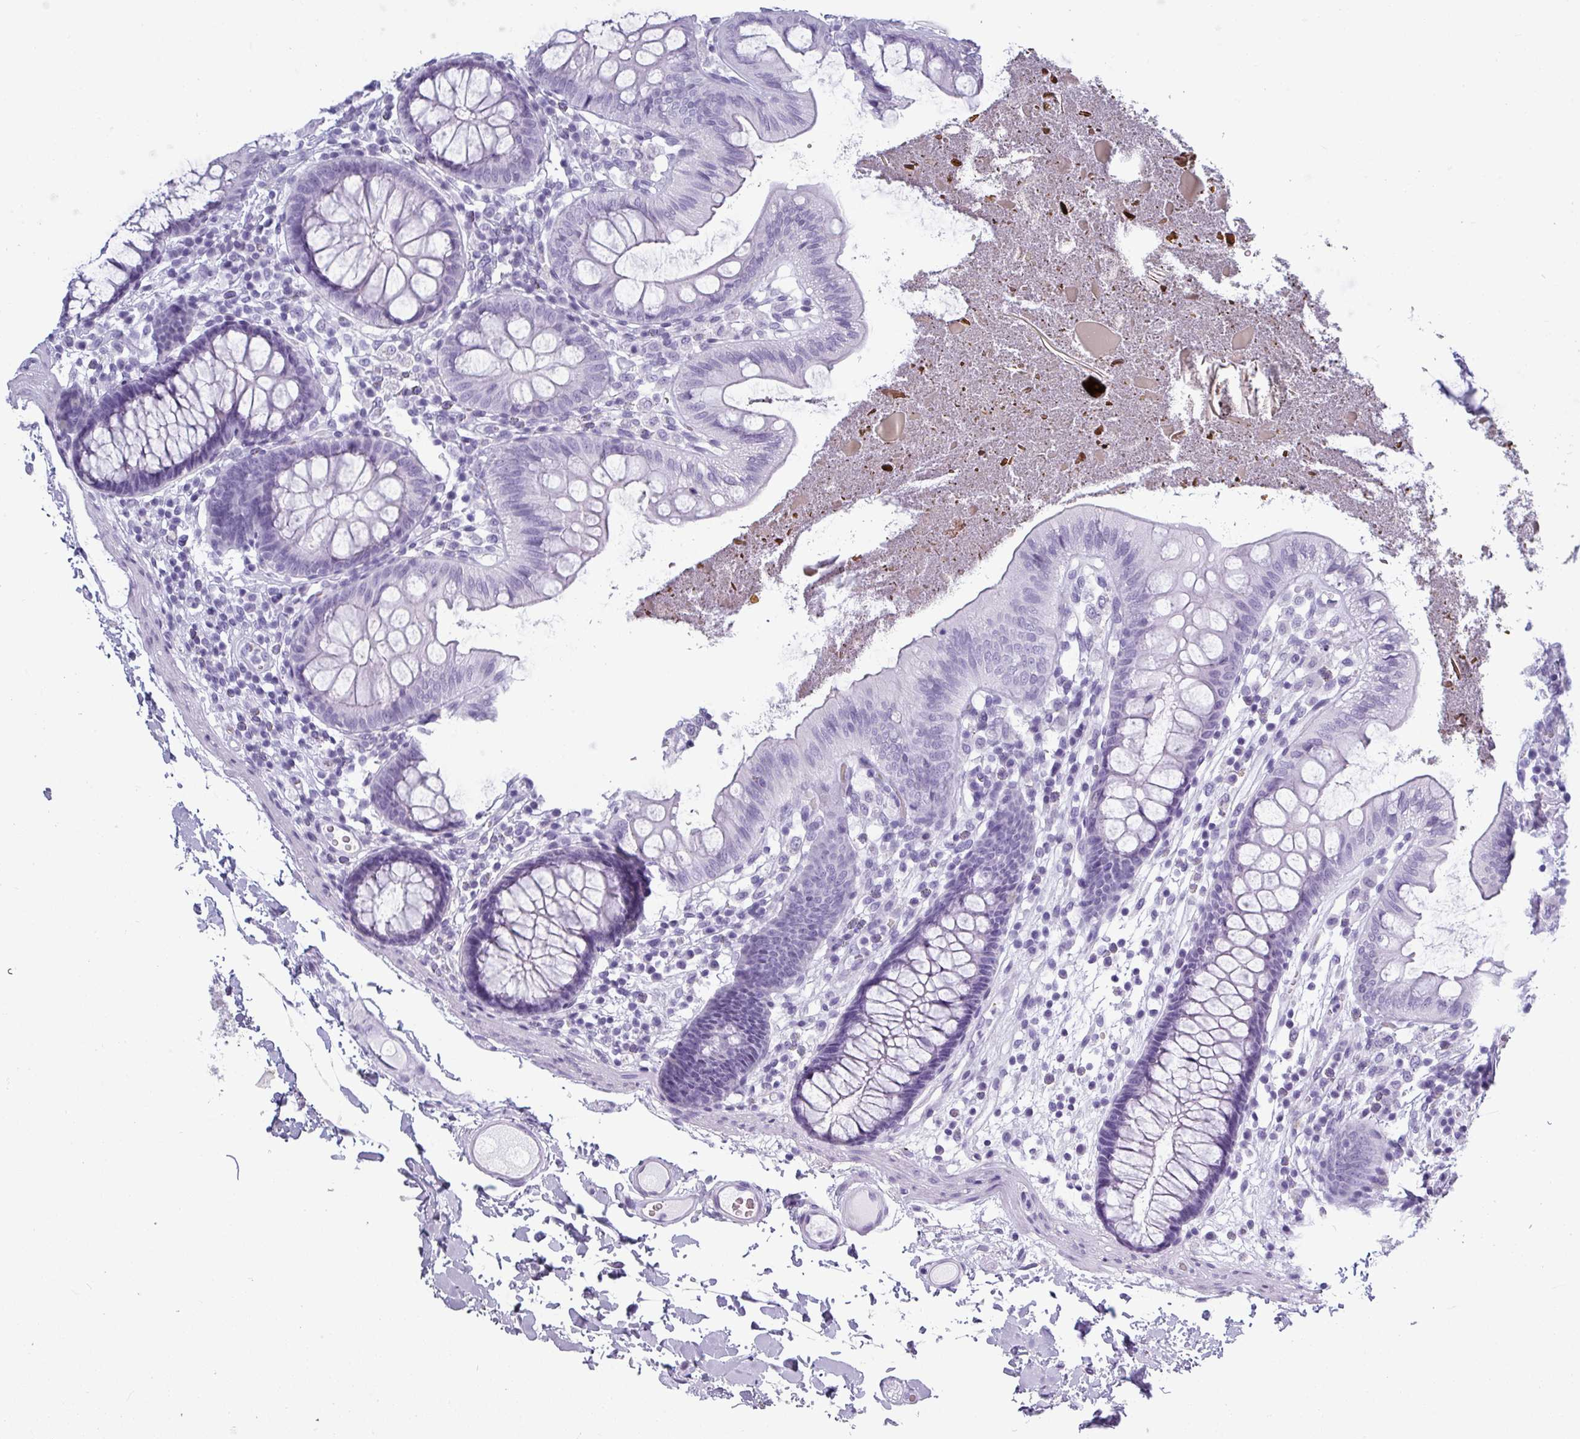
{"staining": {"intensity": "negative", "quantity": "none", "location": "none"}, "tissue": "colon", "cell_type": "Endothelial cells", "image_type": "normal", "snomed": [{"axis": "morphology", "description": "Normal tissue, NOS"}, {"axis": "topography", "description": "Colon"}], "caption": "Unremarkable colon was stained to show a protein in brown. There is no significant expression in endothelial cells. (Stains: DAB IHC with hematoxylin counter stain, Microscopy: brightfield microscopy at high magnification).", "gene": "CRYBB2", "patient": {"sex": "male", "age": 84}}